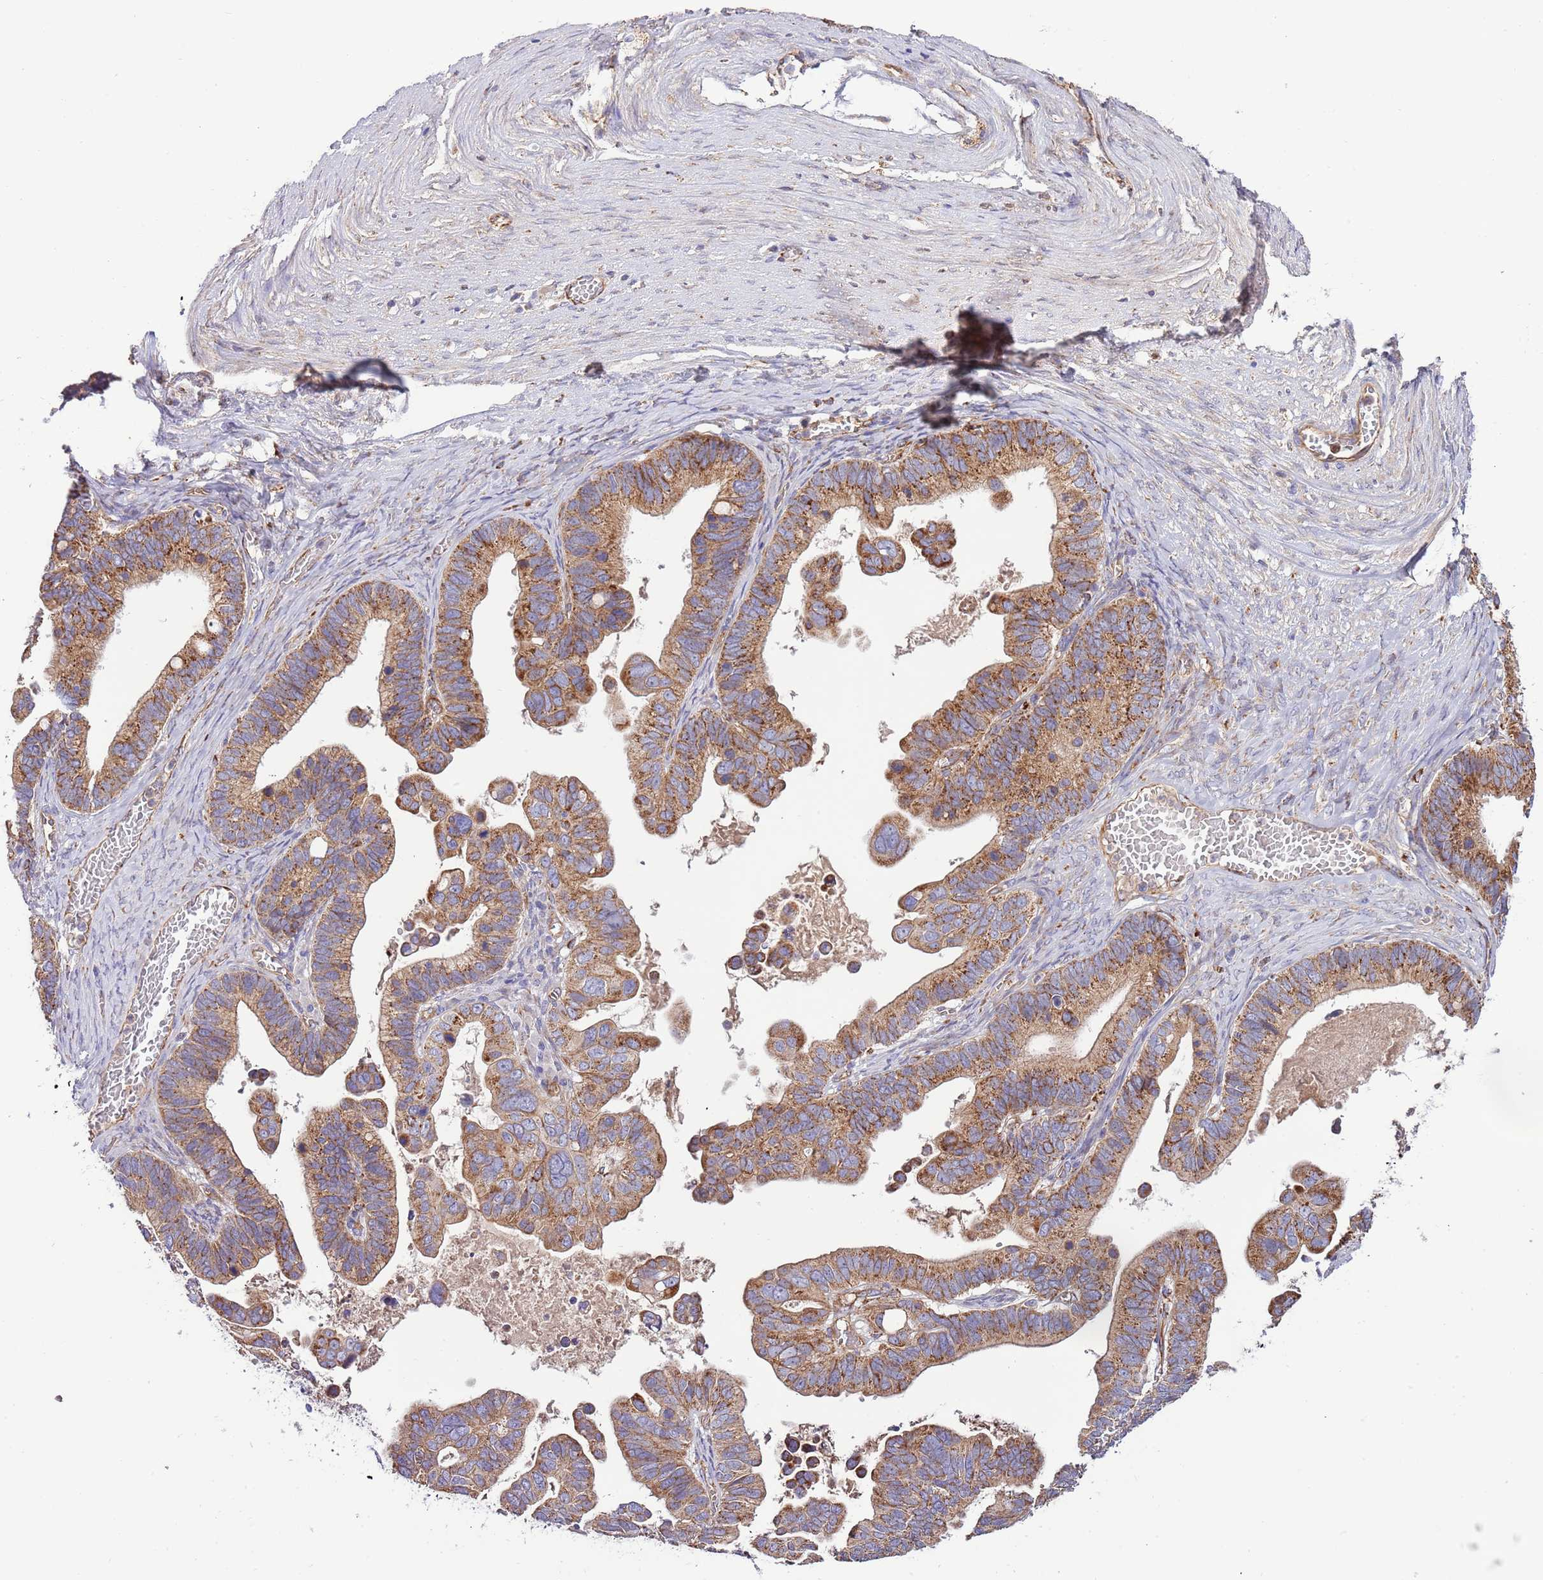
{"staining": {"intensity": "moderate", "quantity": ">75%", "location": "cytoplasmic/membranous"}, "tissue": "ovarian cancer", "cell_type": "Tumor cells", "image_type": "cancer", "snomed": [{"axis": "morphology", "description": "Cystadenocarcinoma, serous, NOS"}, {"axis": "topography", "description": "Ovary"}], "caption": "DAB immunohistochemical staining of ovarian serous cystadenocarcinoma shows moderate cytoplasmic/membranous protein staining in approximately >75% of tumor cells. The protein is stained brown, and the nuclei are stained in blue (DAB (3,3'-diaminobenzidine) IHC with brightfield microscopy, high magnification).", "gene": "DOCK6", "patient": {"sex": "female", "age": 56}}